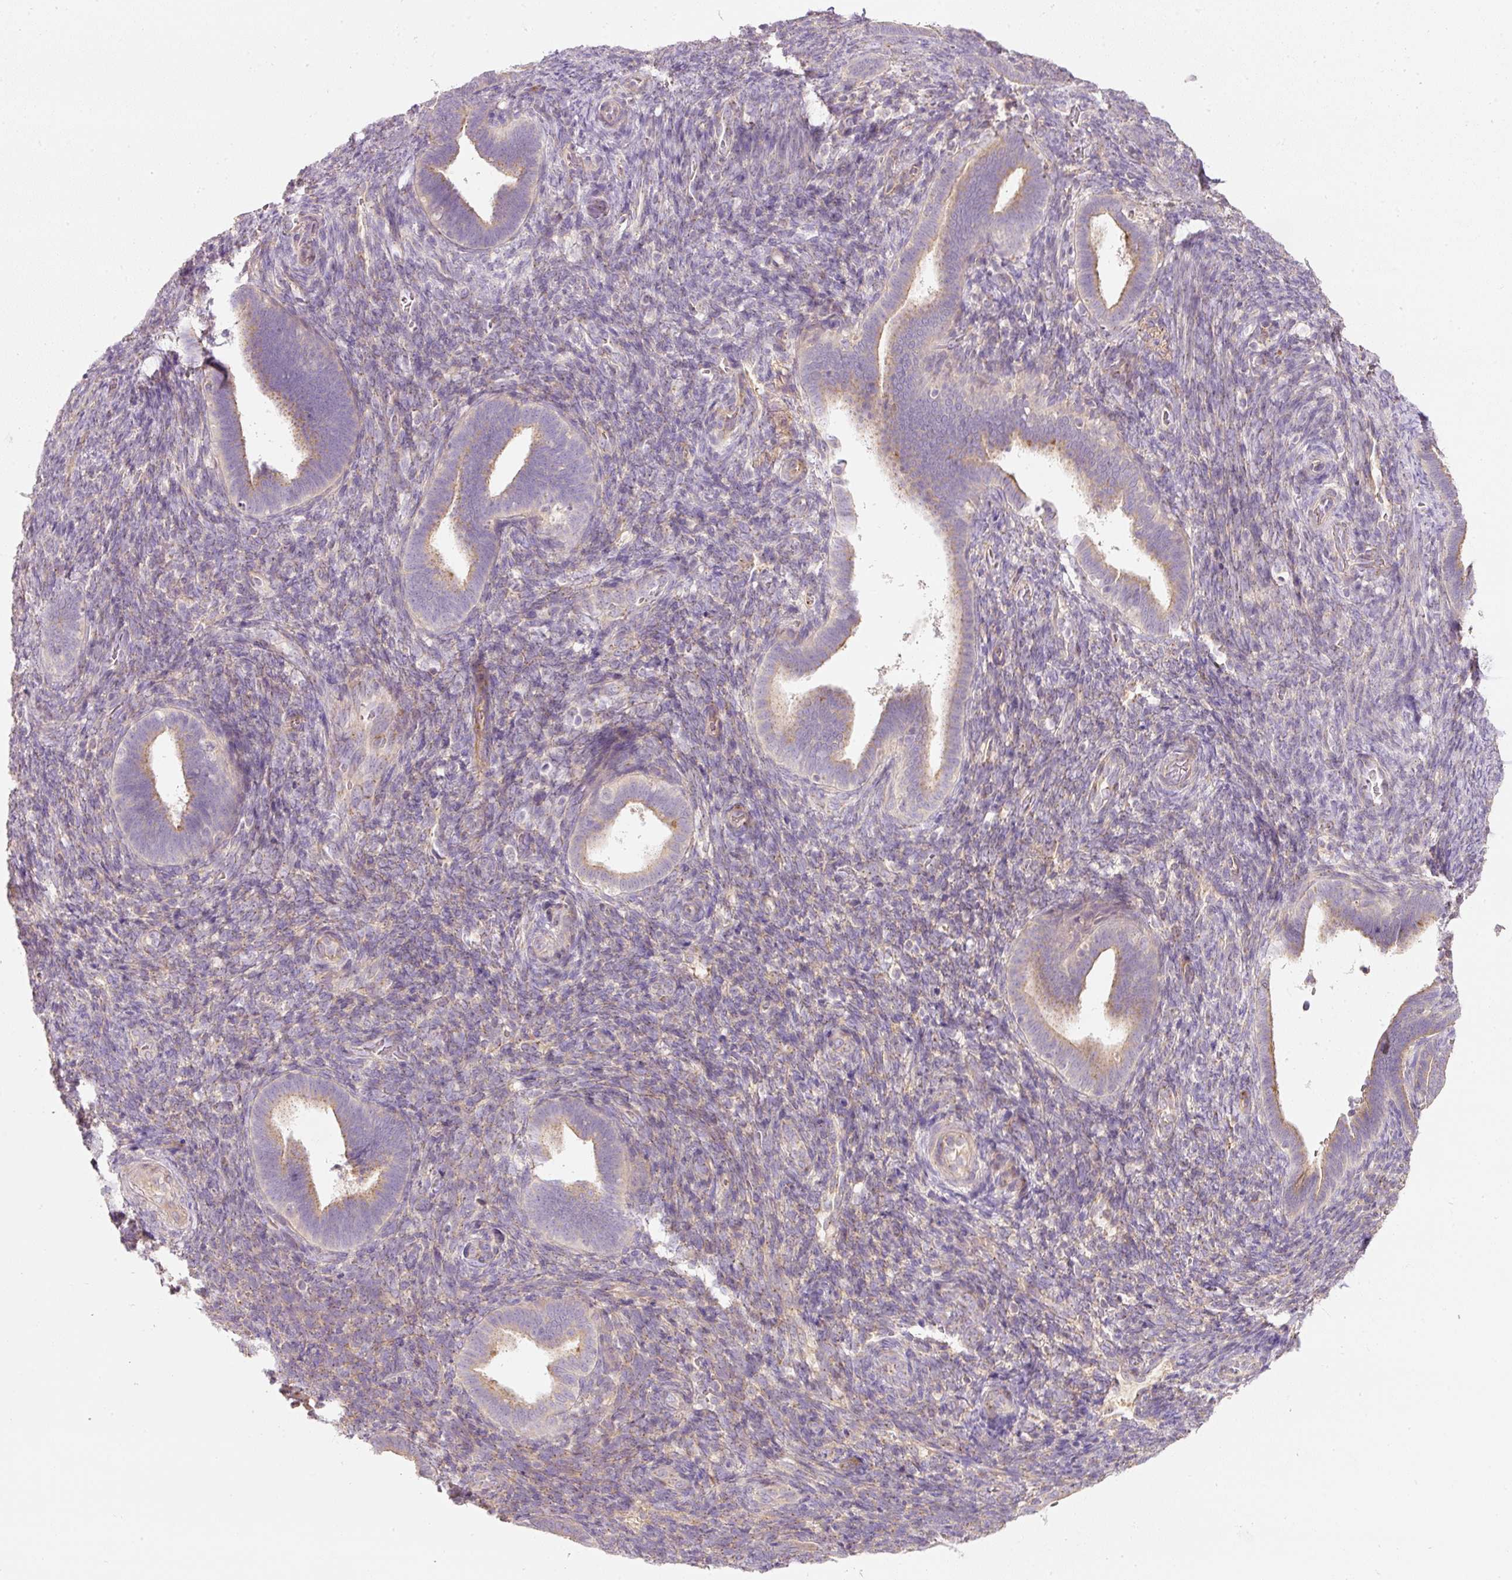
{"staining": {"intensity": "weak", "quantity": "25%-75%", "location": "cytoplasmic/membranous"}, "tissue": "endometrium", "cell_type": "Cells in endometrial stroma", "image_type": "normal", "snomed": [{"axis": "morphology", "description": "Normal tissue, NOS"}, {"axis": "topography", "description": "Endometrium"}], "caption": "Weak cytoplasmic/membranous protein positivity is appreciated in approximately 25%-75% of cells in endometrial stroma in endometrium. The staining was performed using DAB (3,3'-diaminobenzidine) to visualize the protein expression in brown, while the nuclei were stained in blue with hematoxylin (Magnification: 20x).", "gene": "RNF167", "patient": {"sex": "female", "age": 34}}